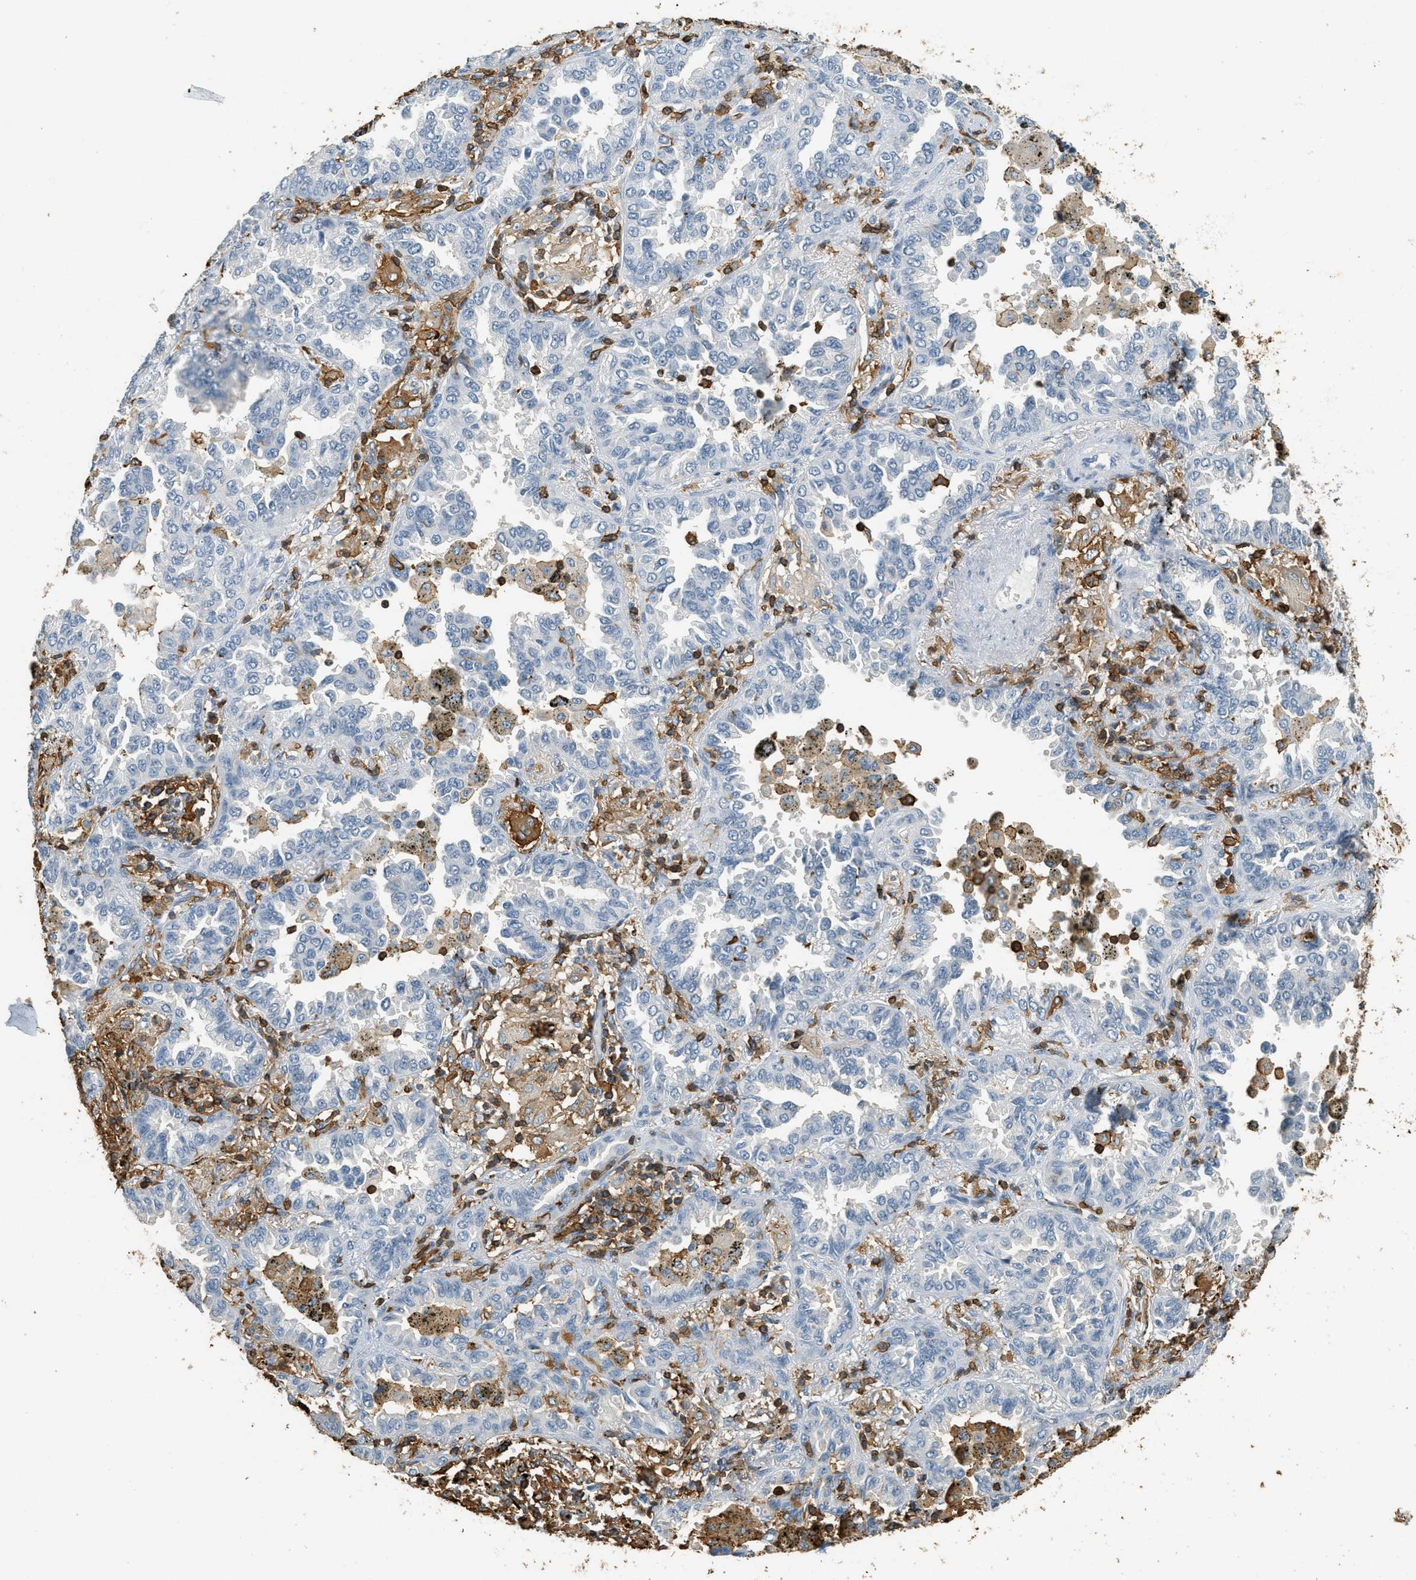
{"staining": {"intensity": "negative", "quantity": "none", "location": "none"}, "tissue": "lung cancer", "cell_type": "Tumor cells", "image_type": "cancer", "snomed": [{"axis": "morphology", "description": "Normal tissue, NOS"}, {"axis": "morphology", "description": "Adenocarcinoma, NOS"}, {"axis": "topography", "description": "Lung"}], "caption": "Immunohistochemistry of lung adenocarcinoma shows no expression in tumor cells. (DAB (3,3'-diaminobenzidine) immunohistochemistry (IHC) visualized using brightfield microscopy, high magnification).", "gene": "LSP1", "patient": {"sex": "male", "age": 59}}